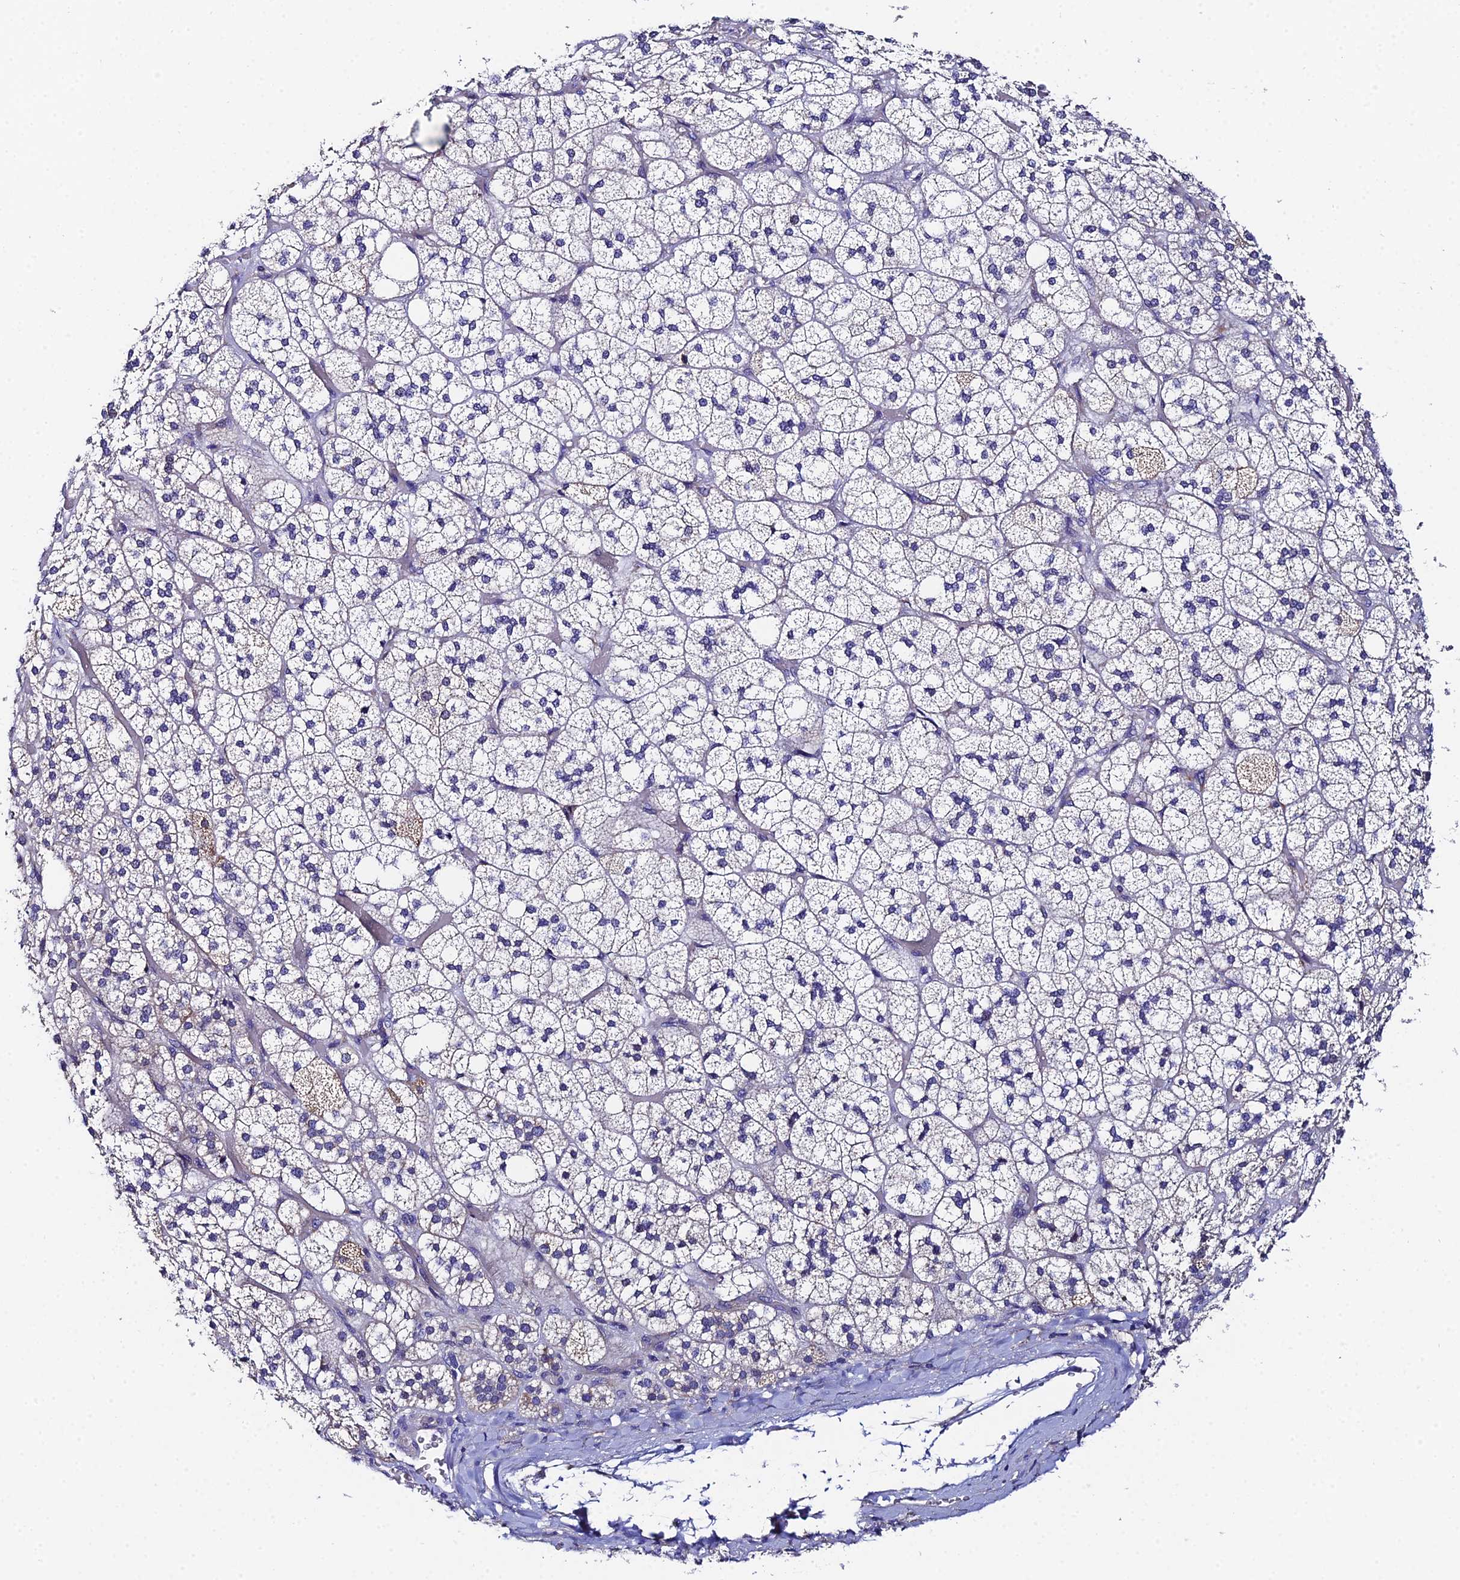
{"staining": {"intensity": "negative", "quantity": "none", "location": "none"}, "tissue": "adrenal gland", "cell_type": "Glandular cells", "image_type": "normal", "snomed": [{"axis": "morphology", "description": "Normal tissue, NOS"}, {"axis": "topography", "description": "Adrenal gland"}], "caption": "Normal adrenal gland was stained to show a protein in brown. There is no significant staining in glandular cells. (IHC, brightfield microscopy, high magnification).", "gene": "UBE2L3", "patient": {"sex": "male", "age": 61}}